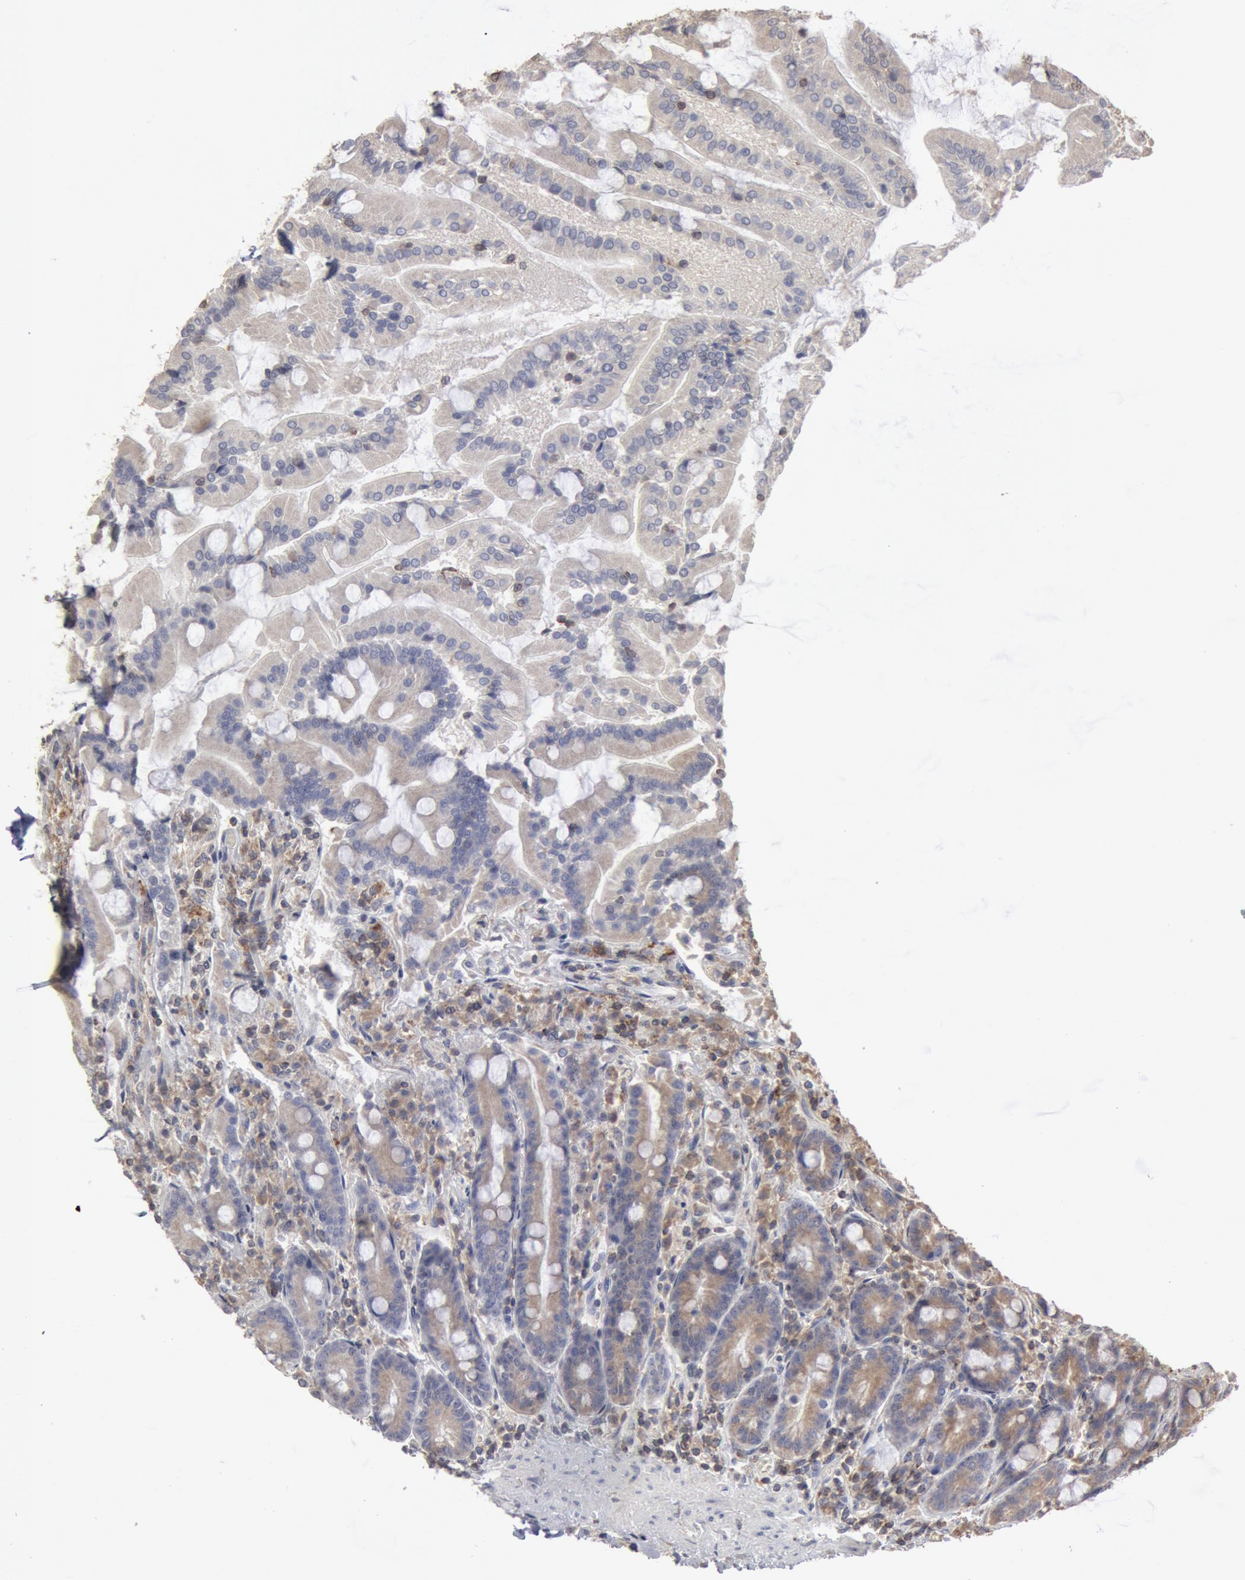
{"staining": {"intensity": "negative", "quantity": "none", "location": "none"}, "tissue": "duodenum", "cell_type": "Glandular cells", "image_type": "normal", "snomed": [{"axis": "morphology", "description": "Normal tissue, NOS"}, {"axis": "topography", "description": "Duodenum"}], "caption": "IHC of benign human duodenum shows no staining in glandular cells. Nuclei are stained in blue.", "gene": "OSBPL8", "patient": {"sex": "female", "age": 64}}